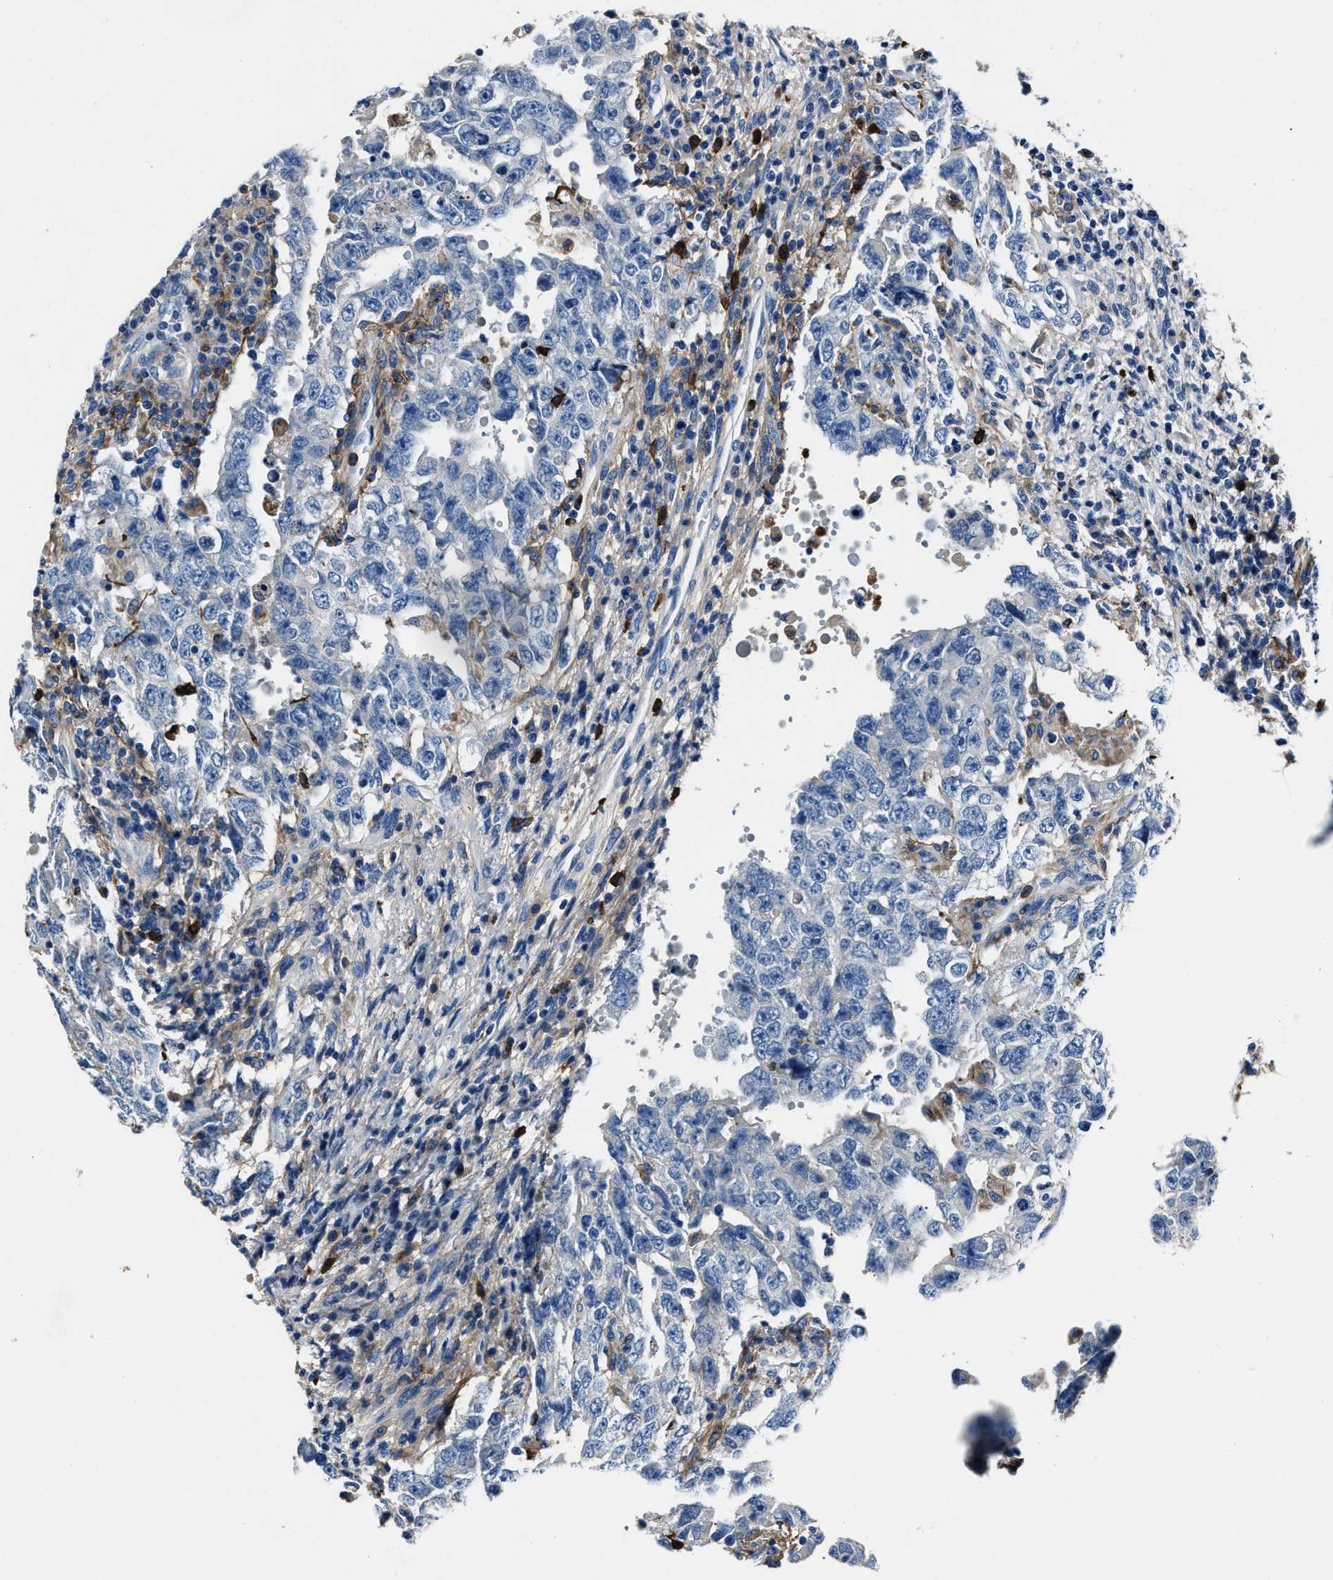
{"staining": {"intensity": "negative", "quantity": "none", "location": "none"}, "tissue": "testis cancer", "cell_type": "Tumor cells", "image_type": "cancer", "snomed": [{"axis": "morphology", "description": "Carcinoma, Embryonal, NOS"}, {"axis": "topography", "description": "Testis"}], "caption": "There is no significant staining in tumor cells of testis cancer.", "gene": "FGL2", "patient": {"sex": "male", "age": 26}}